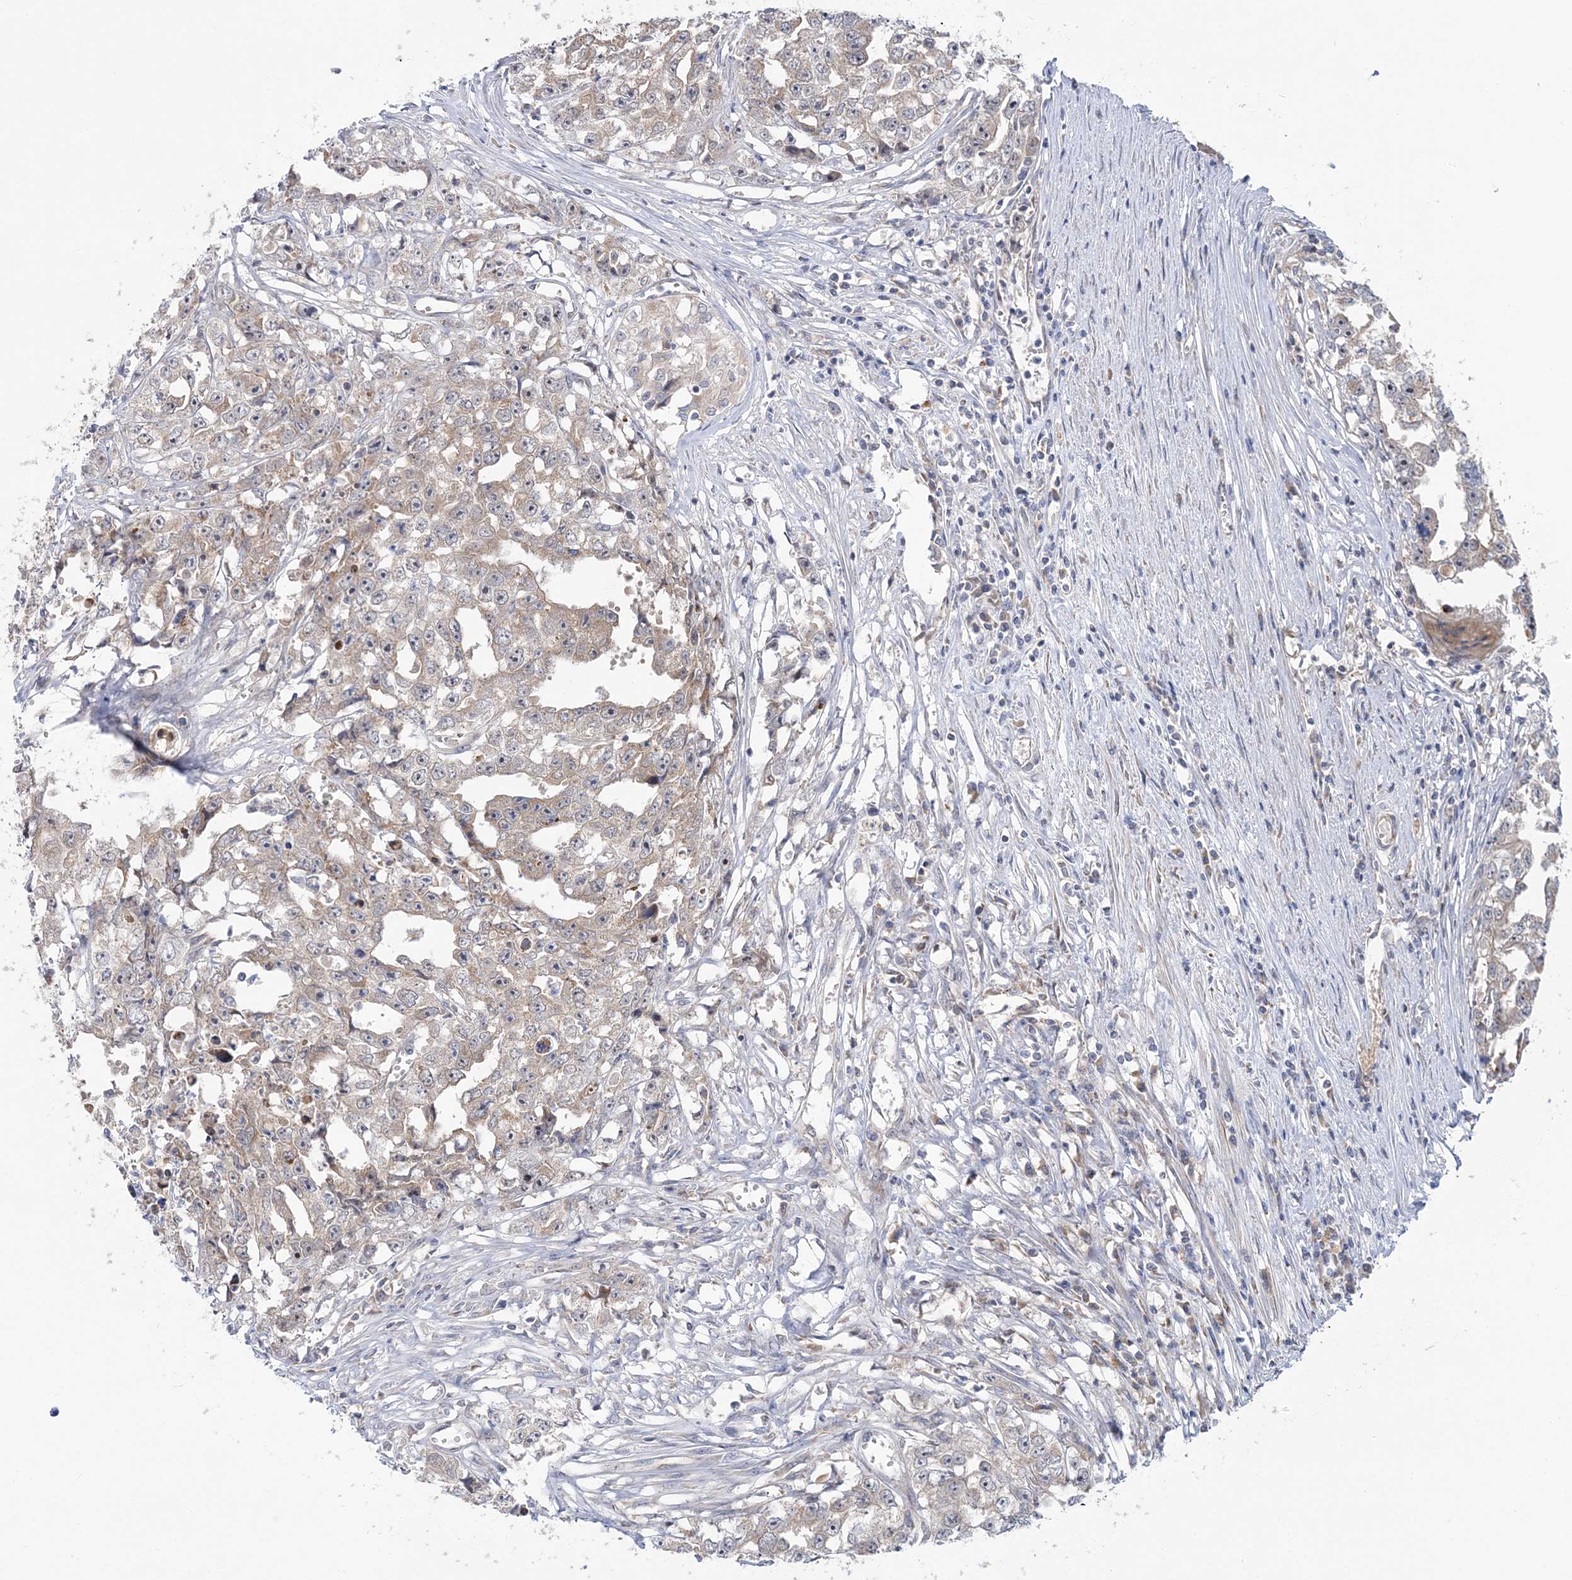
{"staining": {"intensity": "weak", "quantity": "<25%", "location": "cytoplasmic/membranous"}, "tissue": "testis cancer", "cell_type": "Tumor cells", "image_type": "cancer", "snomed": [{"axis": "morphology", "description": "Seminoma, NOS"}, {"axis": "morphology", "description": "Carcinoma, Embryonal, NOS"}, {"axis": "topography", "description": "Testis"}], "caption": "Testis cancer (embryonal carcinoma) was stained to show a protein in brown. There is no significant expression in tumor cells.", "gene": "MMADHC", "patient": {"sex": "male", "age": 43}}